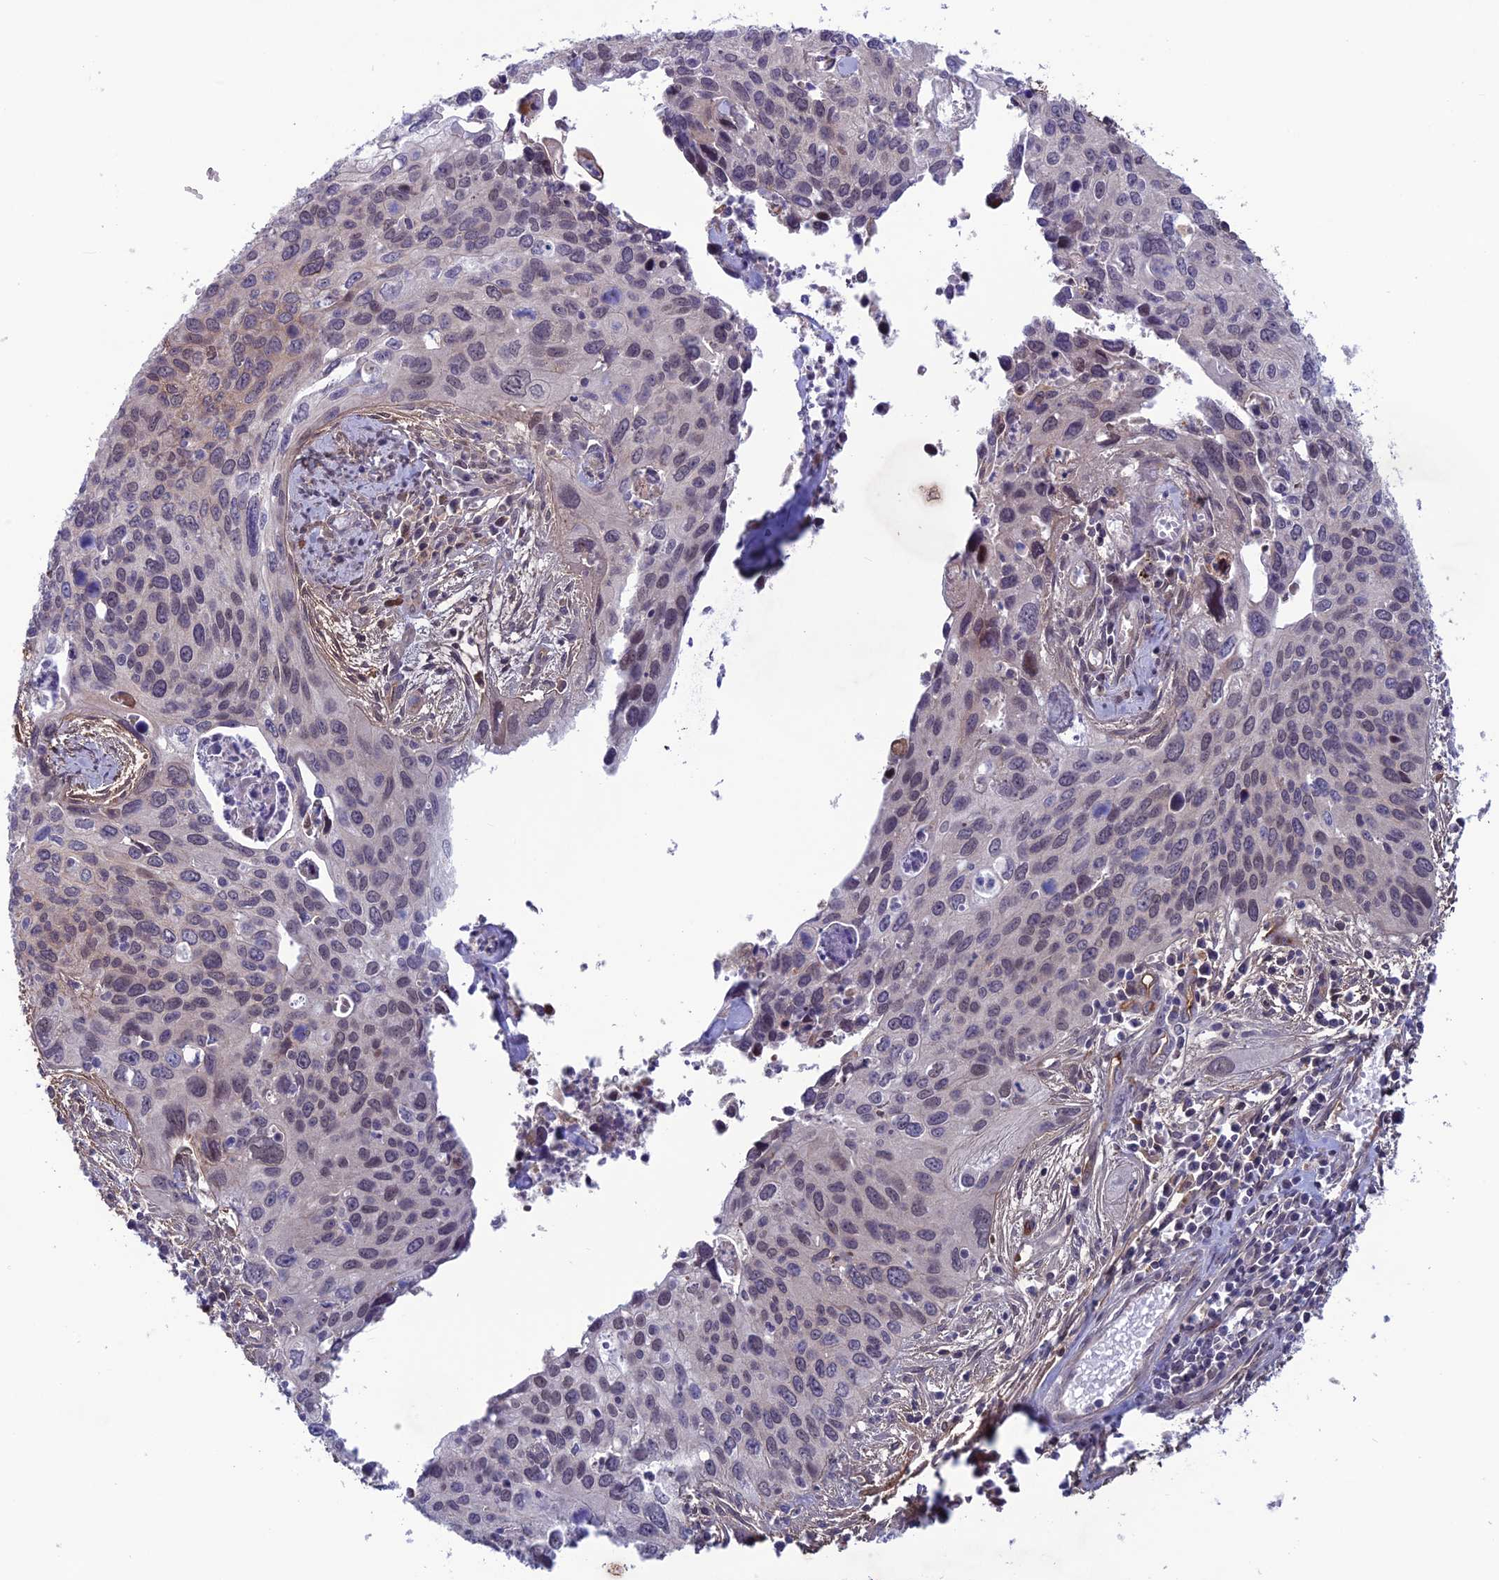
{"staining": {"intensity": "negative", "quantity": "none", "location": "none"}, "tissue": "cervical cancer", "cell_type": "Tumor cells", "image_type": "cancer", "snomed": [{"axis": "morphology", "description": "Squamous cell carcinoma, NOS"}, {"axis": "topography", "description": "Cervix"}], "caption": "High magnification brightfield microscopy of cervical cancer (squamous cell carcinoma) stained with DAB (3,3'-diaminobenzidine) (brown) and counterstained with hematoxylin (blue): tumor cells show no significant expression.", "gene": "FKBPL", "patient": {"sex": "female", "age": 55}}